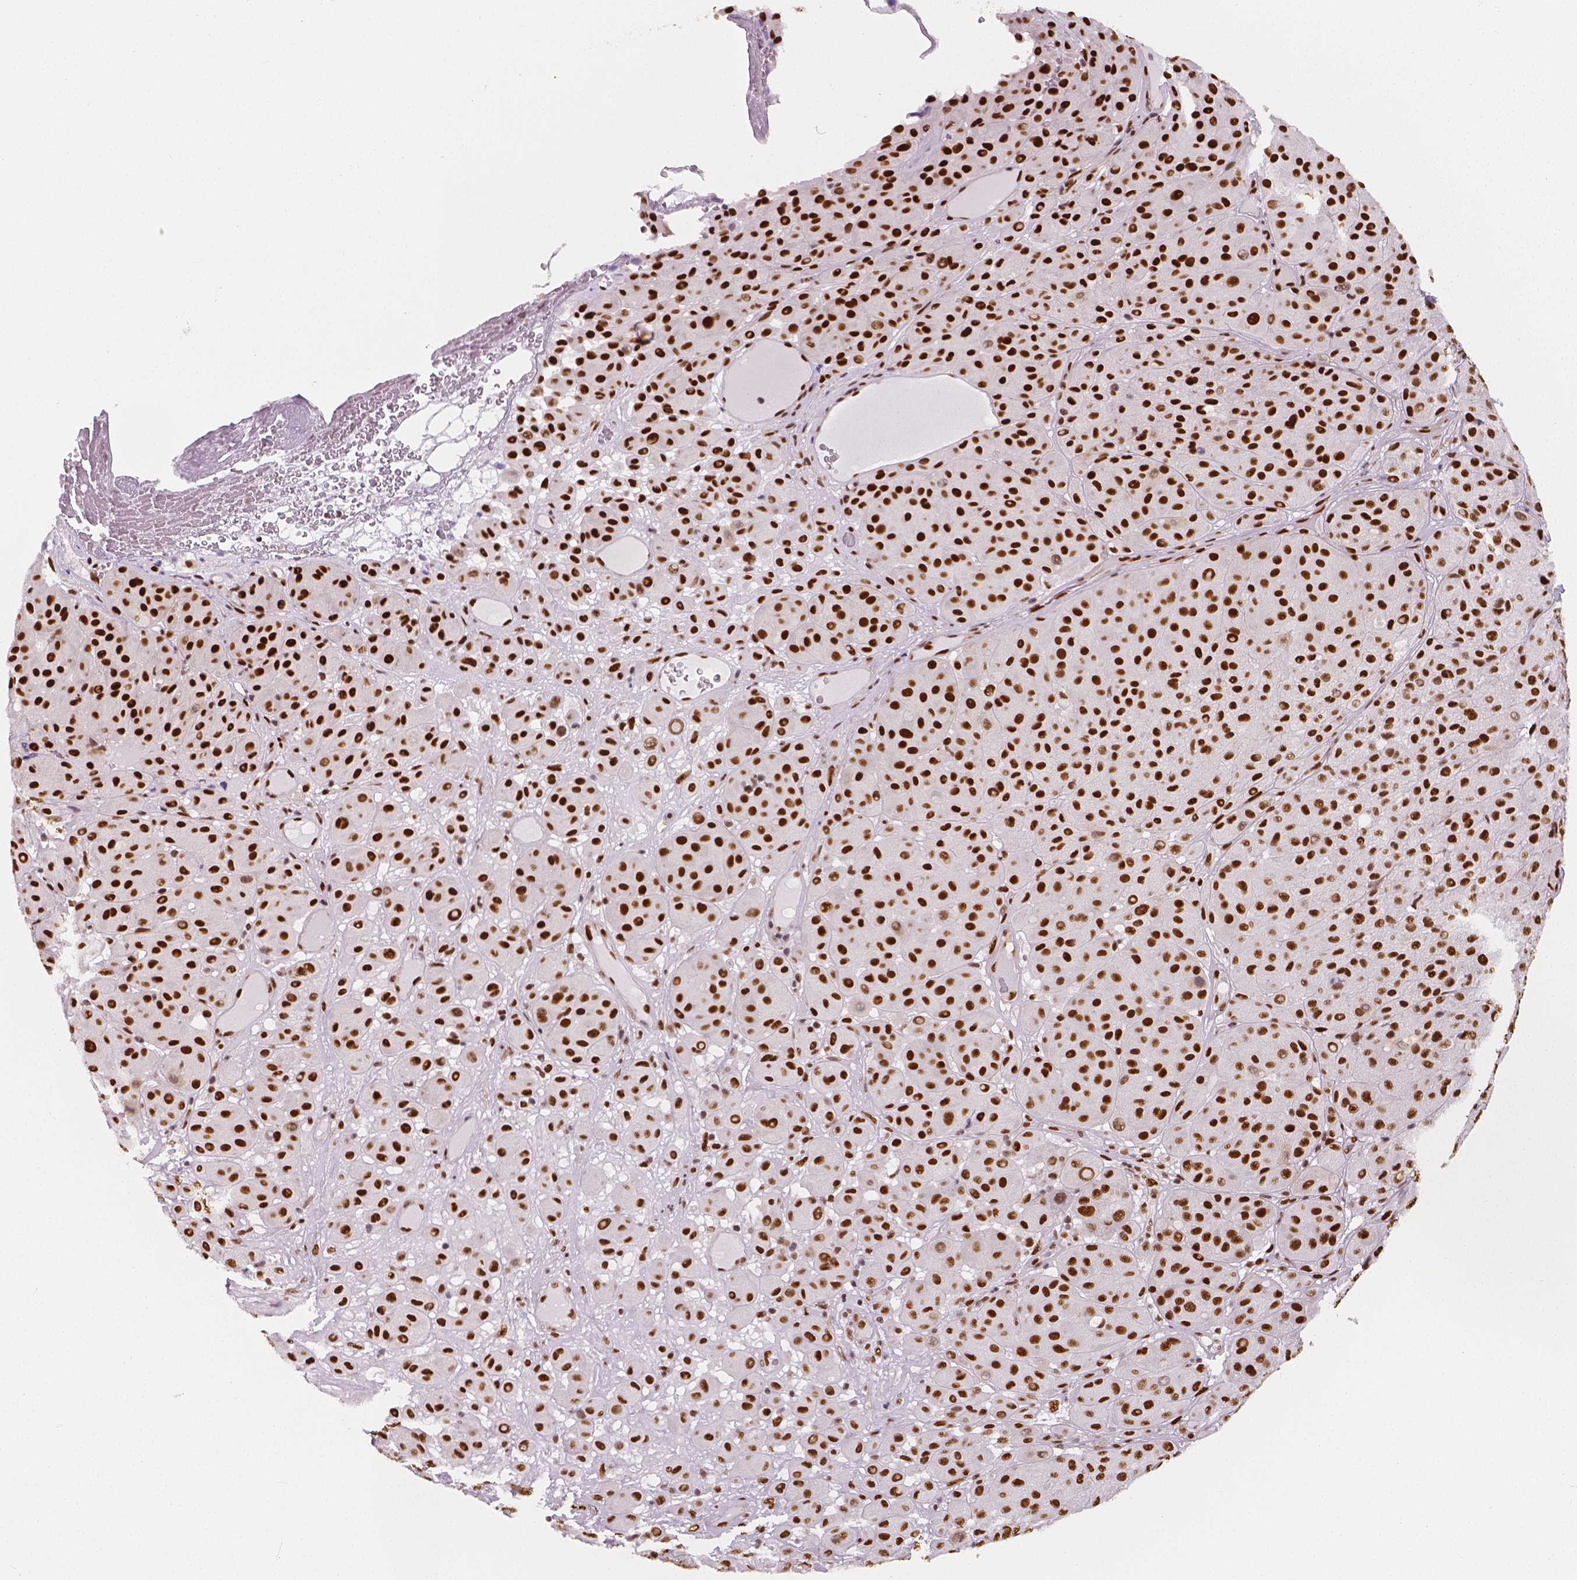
{"staining": {"intensity": "strong", "quantity": ">75%", "location": "nuclear"}, "tissue": "melanoma", "cell_type": "Tumor cells", "image_type": "cancer", "snomed": [{"axis": "morphology", "description": "Malignant melanoma, Metastatic site"}, {"axis": "topography", "description": "Smooth muscle"}], "caption": "Malignant melanoma (metastatic site) stained for a protein (brown) exhibits strong nuclear positive positivity in about >75% of tumor cells.", "gene": "NUCKS1", "patient": {"sex": "male", "age": 41}}